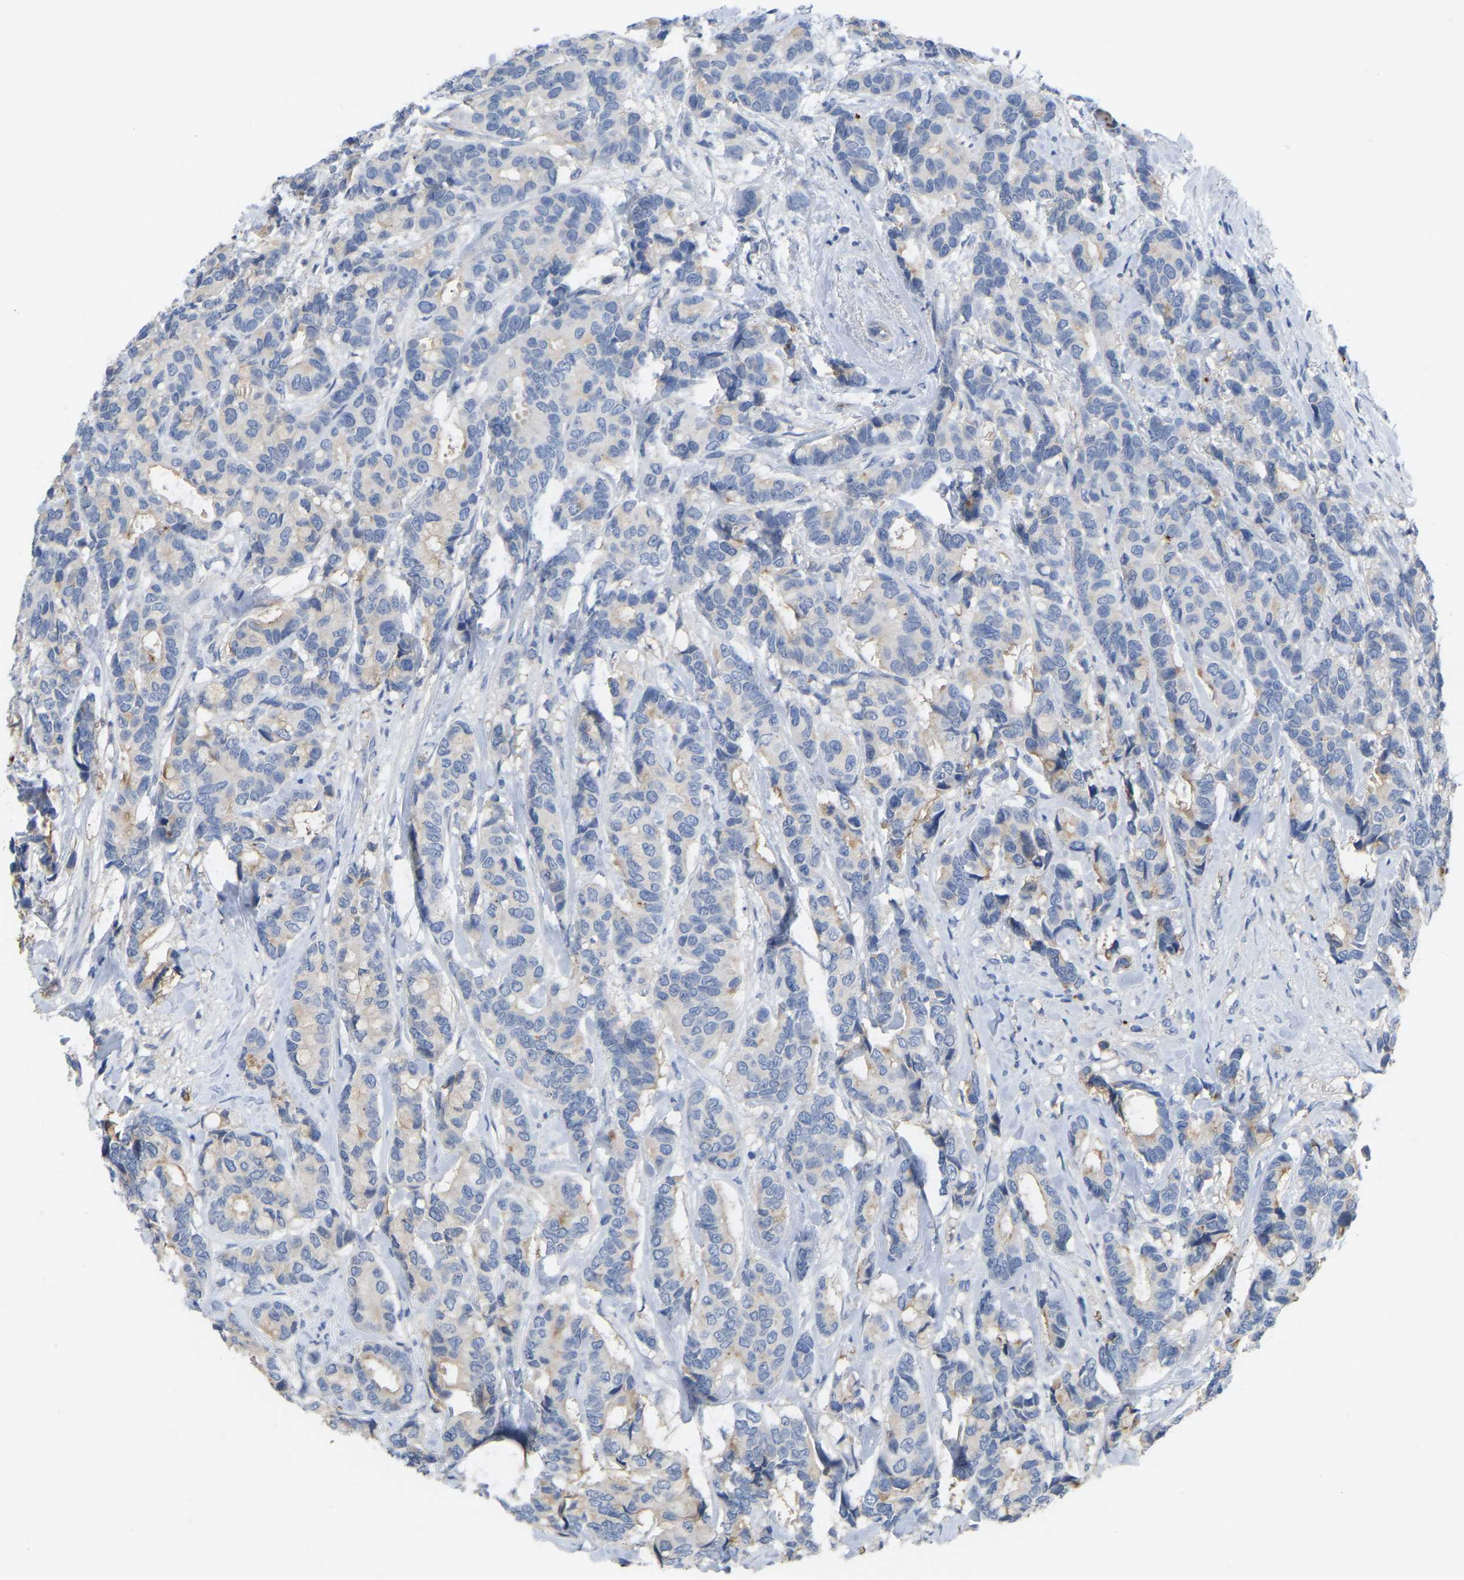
{"staining": {"intensity": "negative", "quantity": "none", "location": "none"}, "tissue": "breast cancer", "cell_type": "Tumor cells", "image_type": "cancer", "snomed": [{"axis": "morphology", "description": "Duct carcinoma"}, {"axis": "topography", "description": "Breast"}], "caption": "This is an immunohistochemistry (IHC) histopathology image of breast cancer (intraductal carcinoma). There is no staining in tumor cells.", "gene": "ZNF449", "patient": {"sex": "female", "age": 87}}